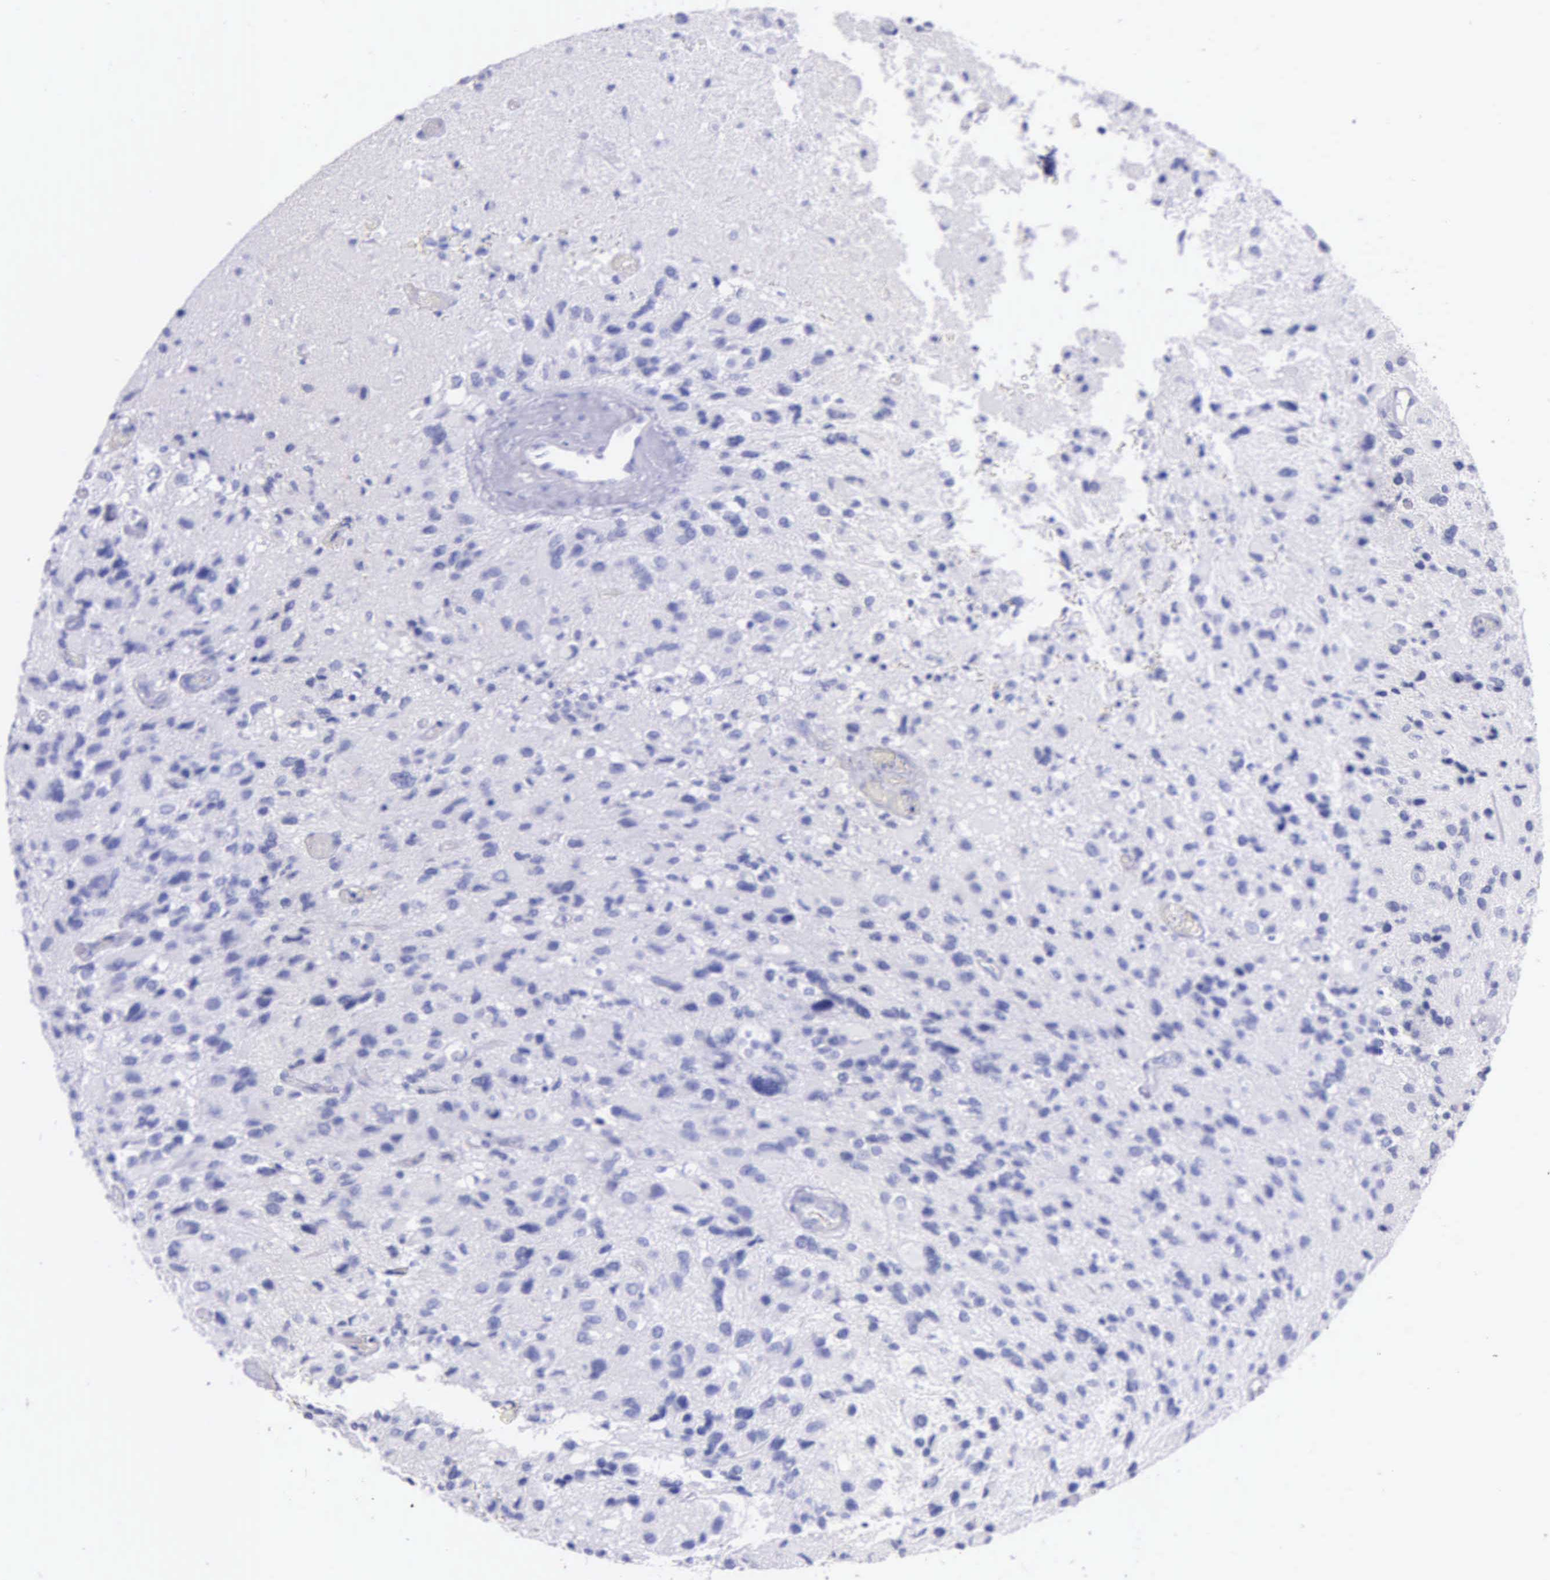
{"staining": {"intensity": "negative", "quantity": "none", "location": "none"}, "tissue": "glioma", "cell_type": "Tumor cells", "image_type": "cancer", "snomed": [{"axis": "morphology", "description": "Glioma, malignant, High grade"}, {"axis": "topography", "description": "Brain"}], "caption": "Glioma was stained to show a protein in brown. There is no significant staining in tumor cells.", "gene": "KLK3", "patient": {"sex": "male", "age": 69}}